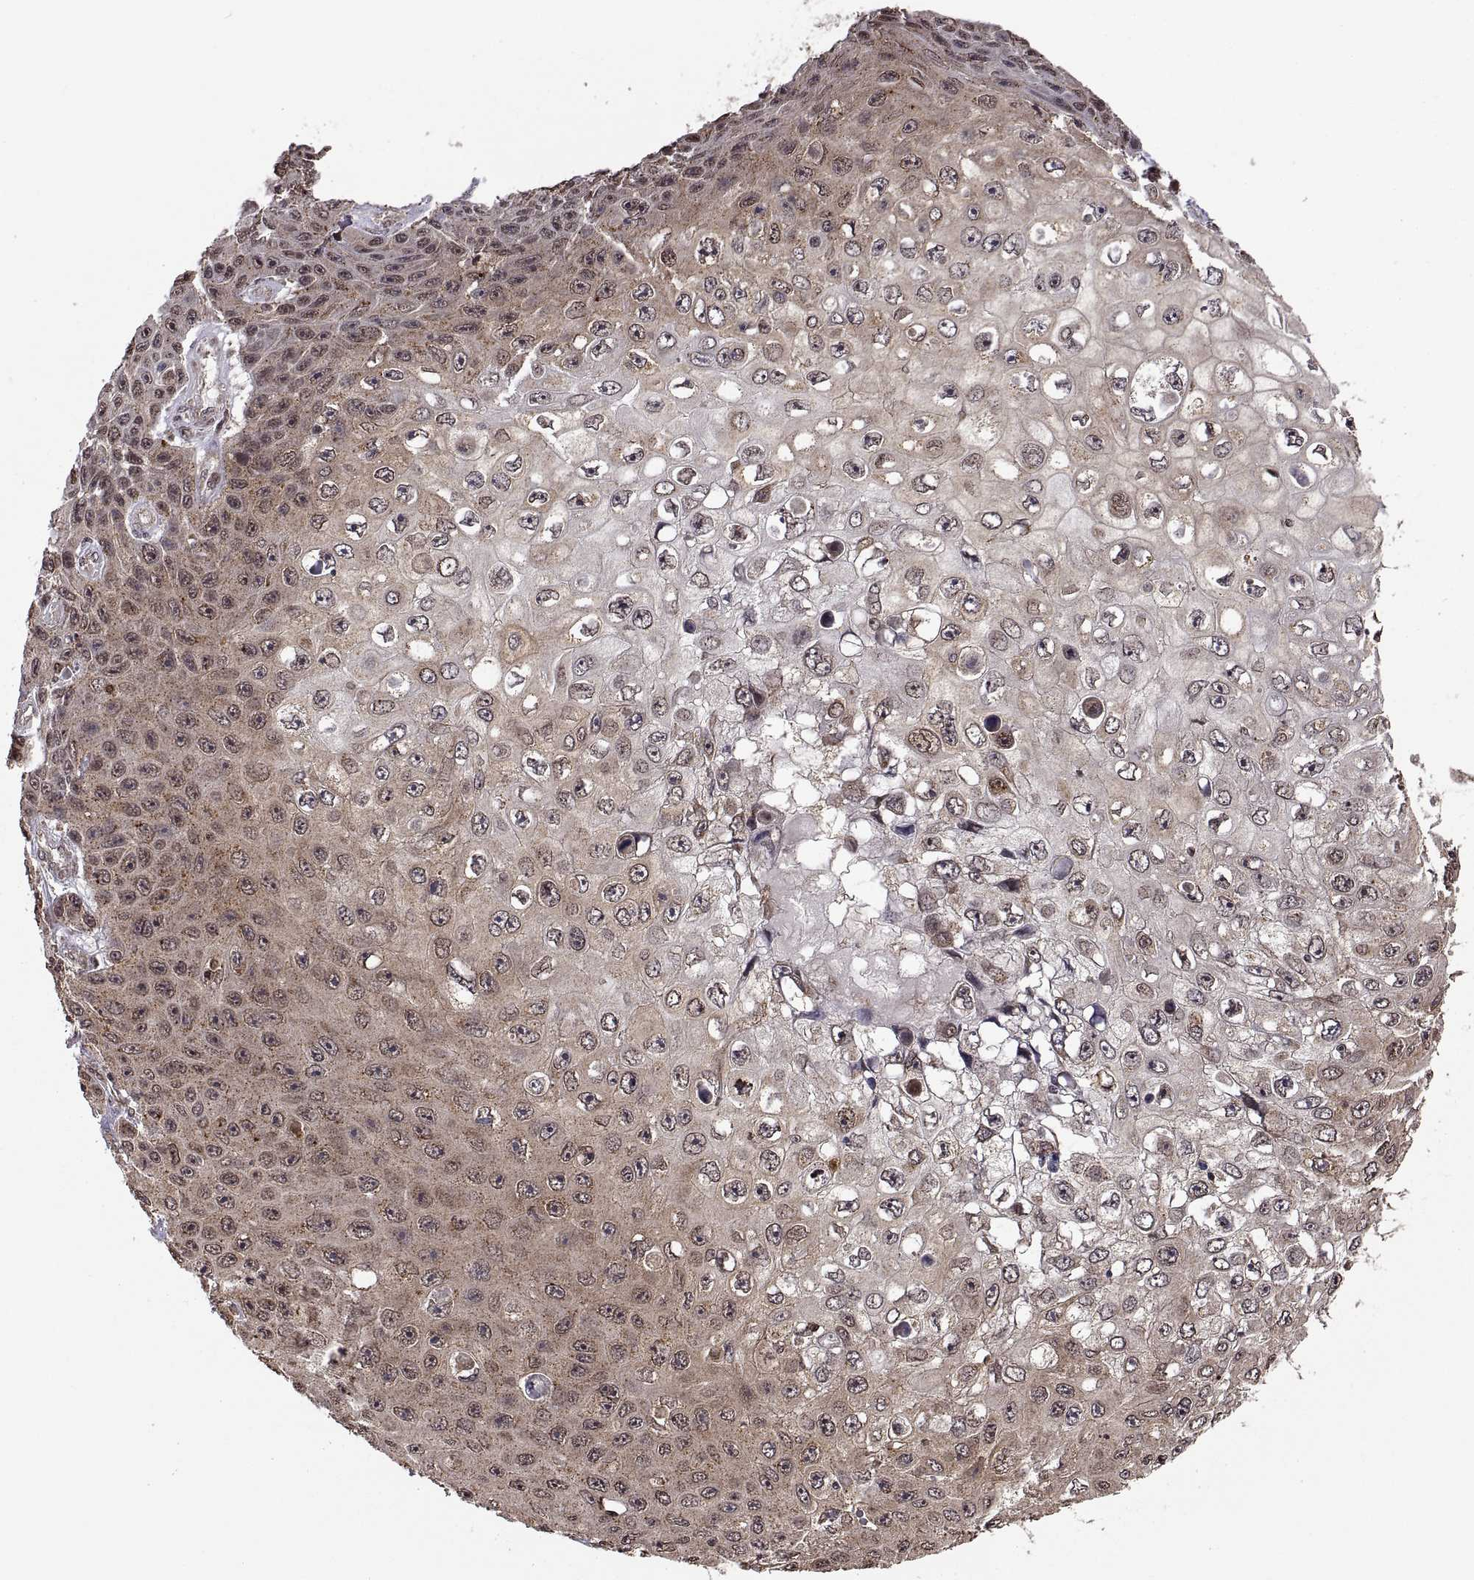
{"staining": {"intensity": "weak", "quantity": "25%-75%", "location": "cytoplasmic/membranous"}, "tissue": "skin cancer", "cell_type": "Tumor cells", "image_type": "cancer", "snomed": [{"axis": "morphology", "description": "Squamous cell carcinoma, NOS"}, {"axis": "topography", "description": "Skin"}], "caption": "Weak cytoplasmic/membranous protein expression is identified in approximately 25%-75% of tumor cells in squamous cell carcinoma (skin).", "gene": "ZNRF2", "patient": {"sex": "male", "age": 82}}